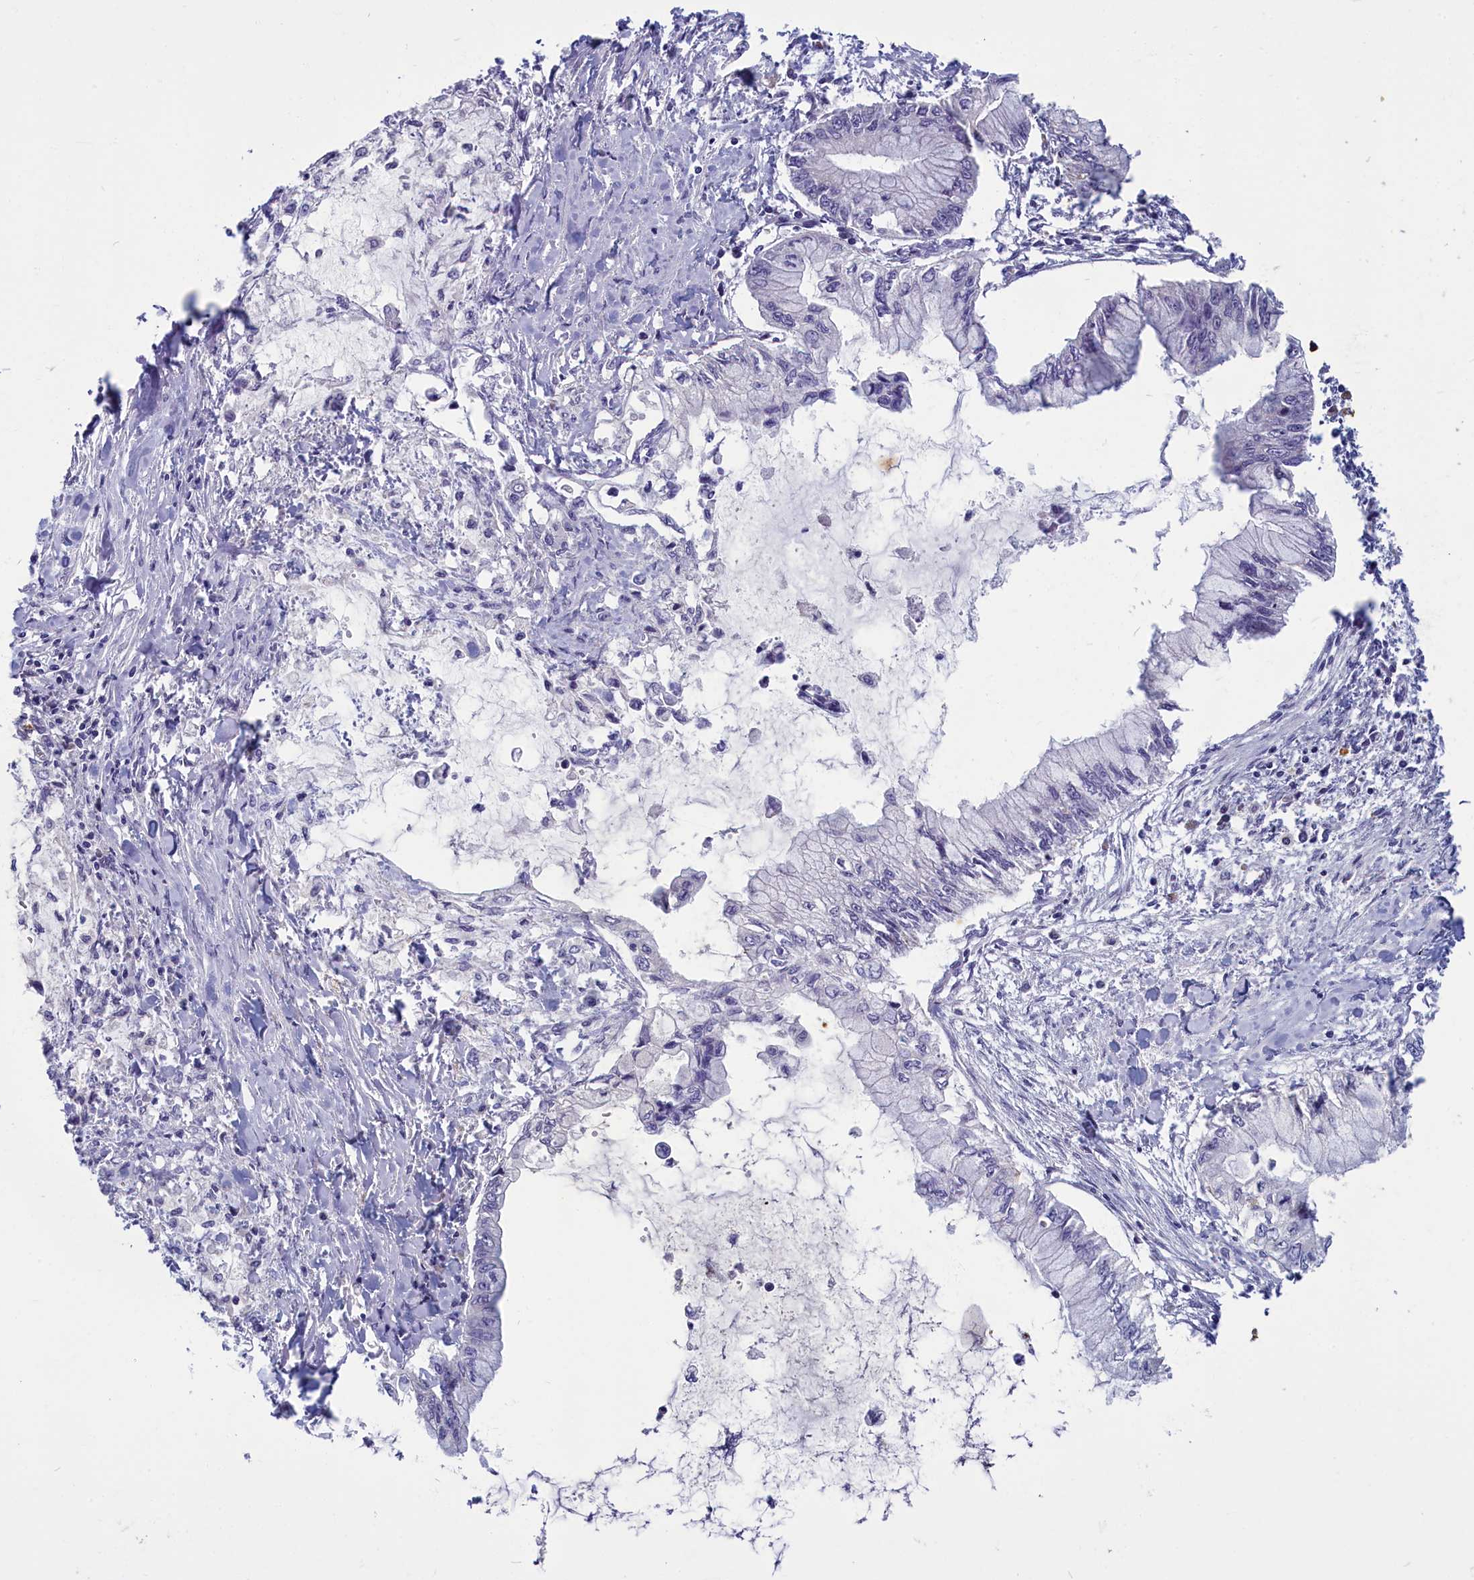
{"staining": {"intensity": "negative", "quantity": "none", "location": "none"}, "tissue": "pancreatic cancer", "cell_type": "Tumor cells", "image_type": "cancer", "snomed": [{"axis": "morphology", "description": "Adenocarcinoma, NOS"}, {"axis": "topography", "description": "Pancreas"}], "caption": "Tumor cells are negative for protein expression in human pancreatic cancer (adenocarcinoma).", "gene": "SV2C", "patient": {"sex": "male", "age": 48}}